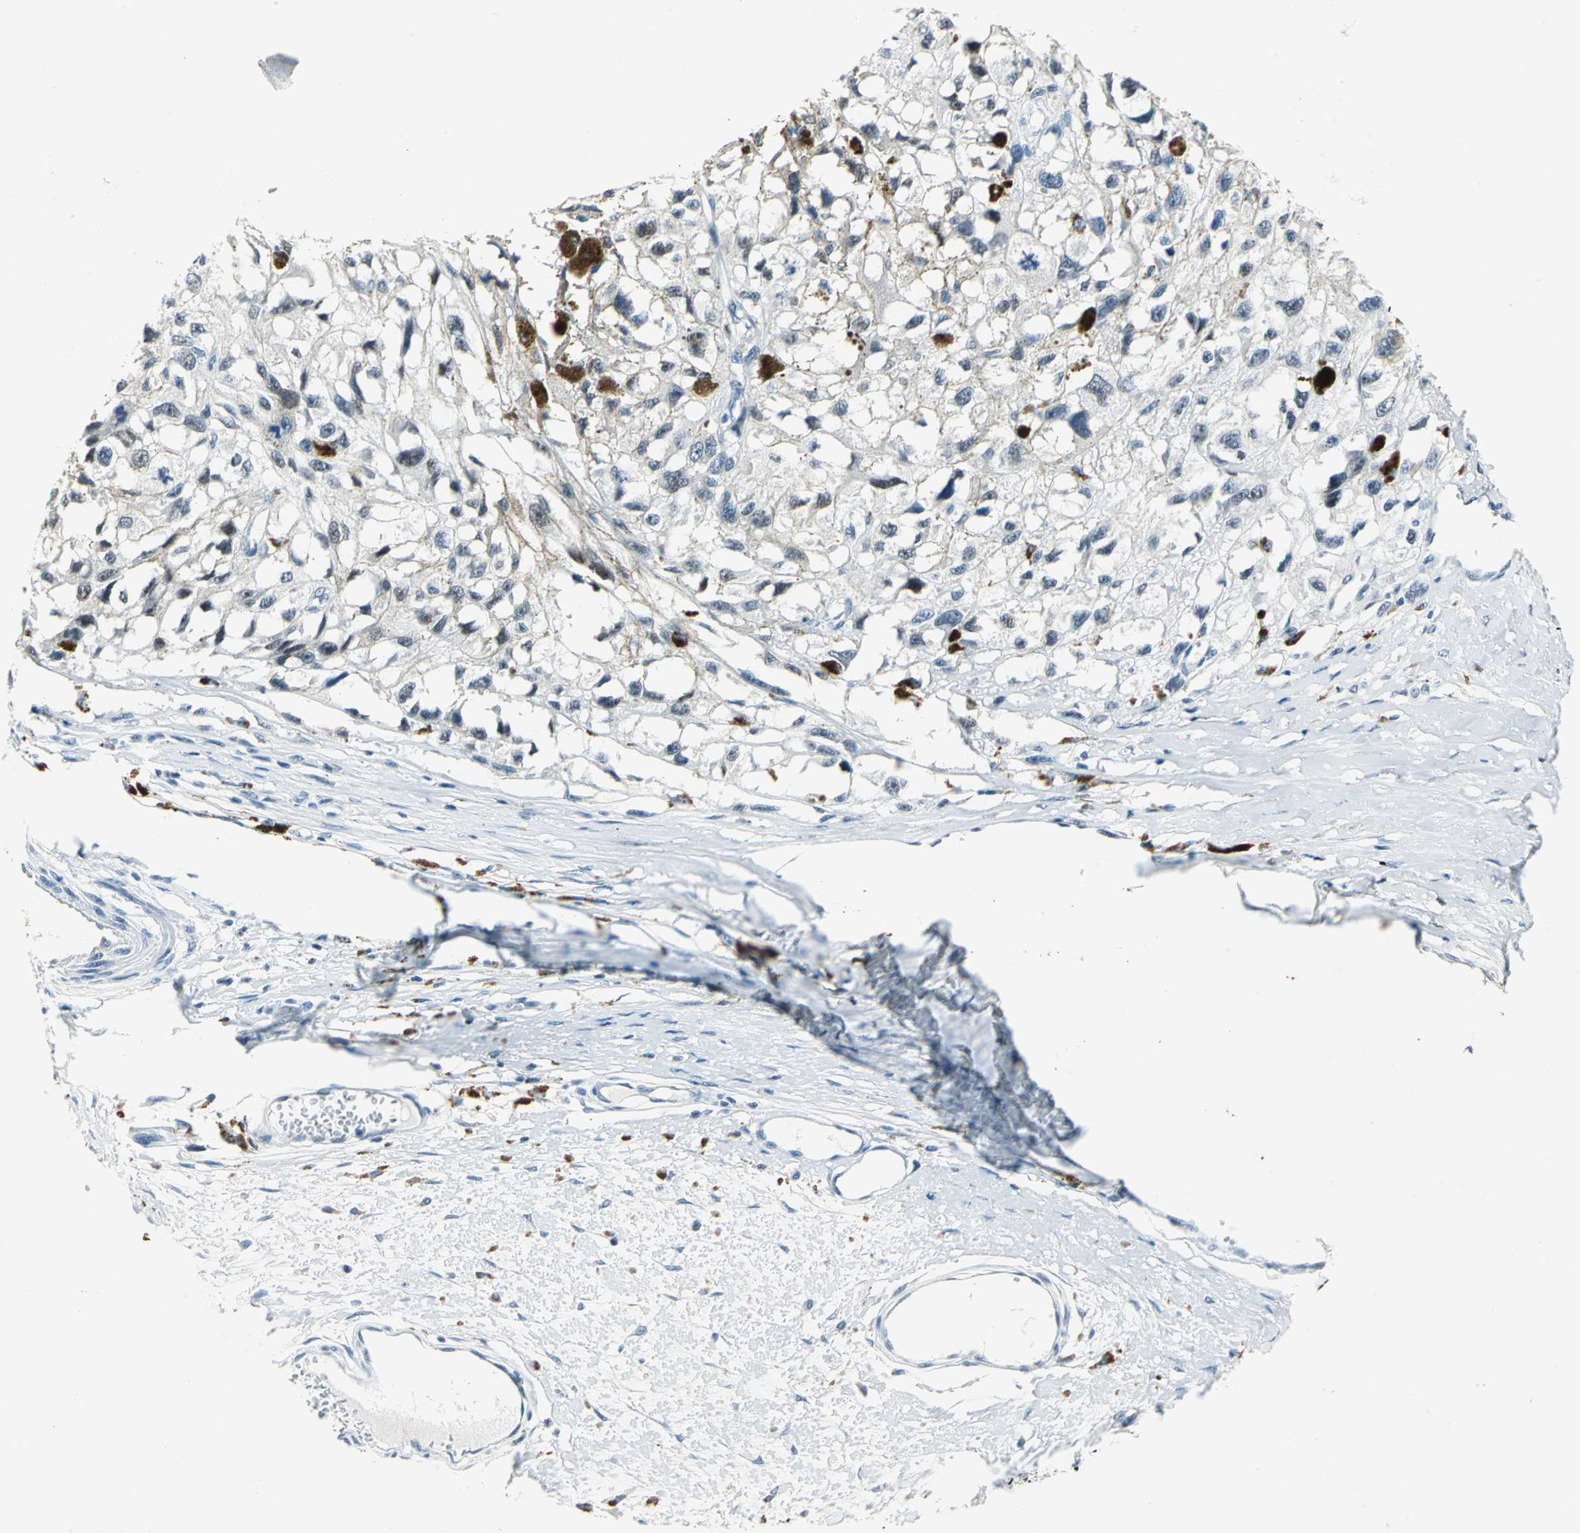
{"staining": {"intensity": "negative", "quantity": "none", "location": "none"}, "tissue": "melanoma", "cell_type": "Tumor cells", "image_type": "cancer", "snomed": [{"axis": "morphology", "description": "Malignant melanoma, Metastatic site"}, {"axis": "topography", "description": "Lymph node"}], "caption": "Photomicrograph shows no significant protein expression in tumor cells of melanoma. (Brightfield microscopy of DAB (3,3'-diaminobenzidine) immunohistochemistry at high magnification).", "gene": "RAD17", "patient": {"sex": "male", "age": 59}}